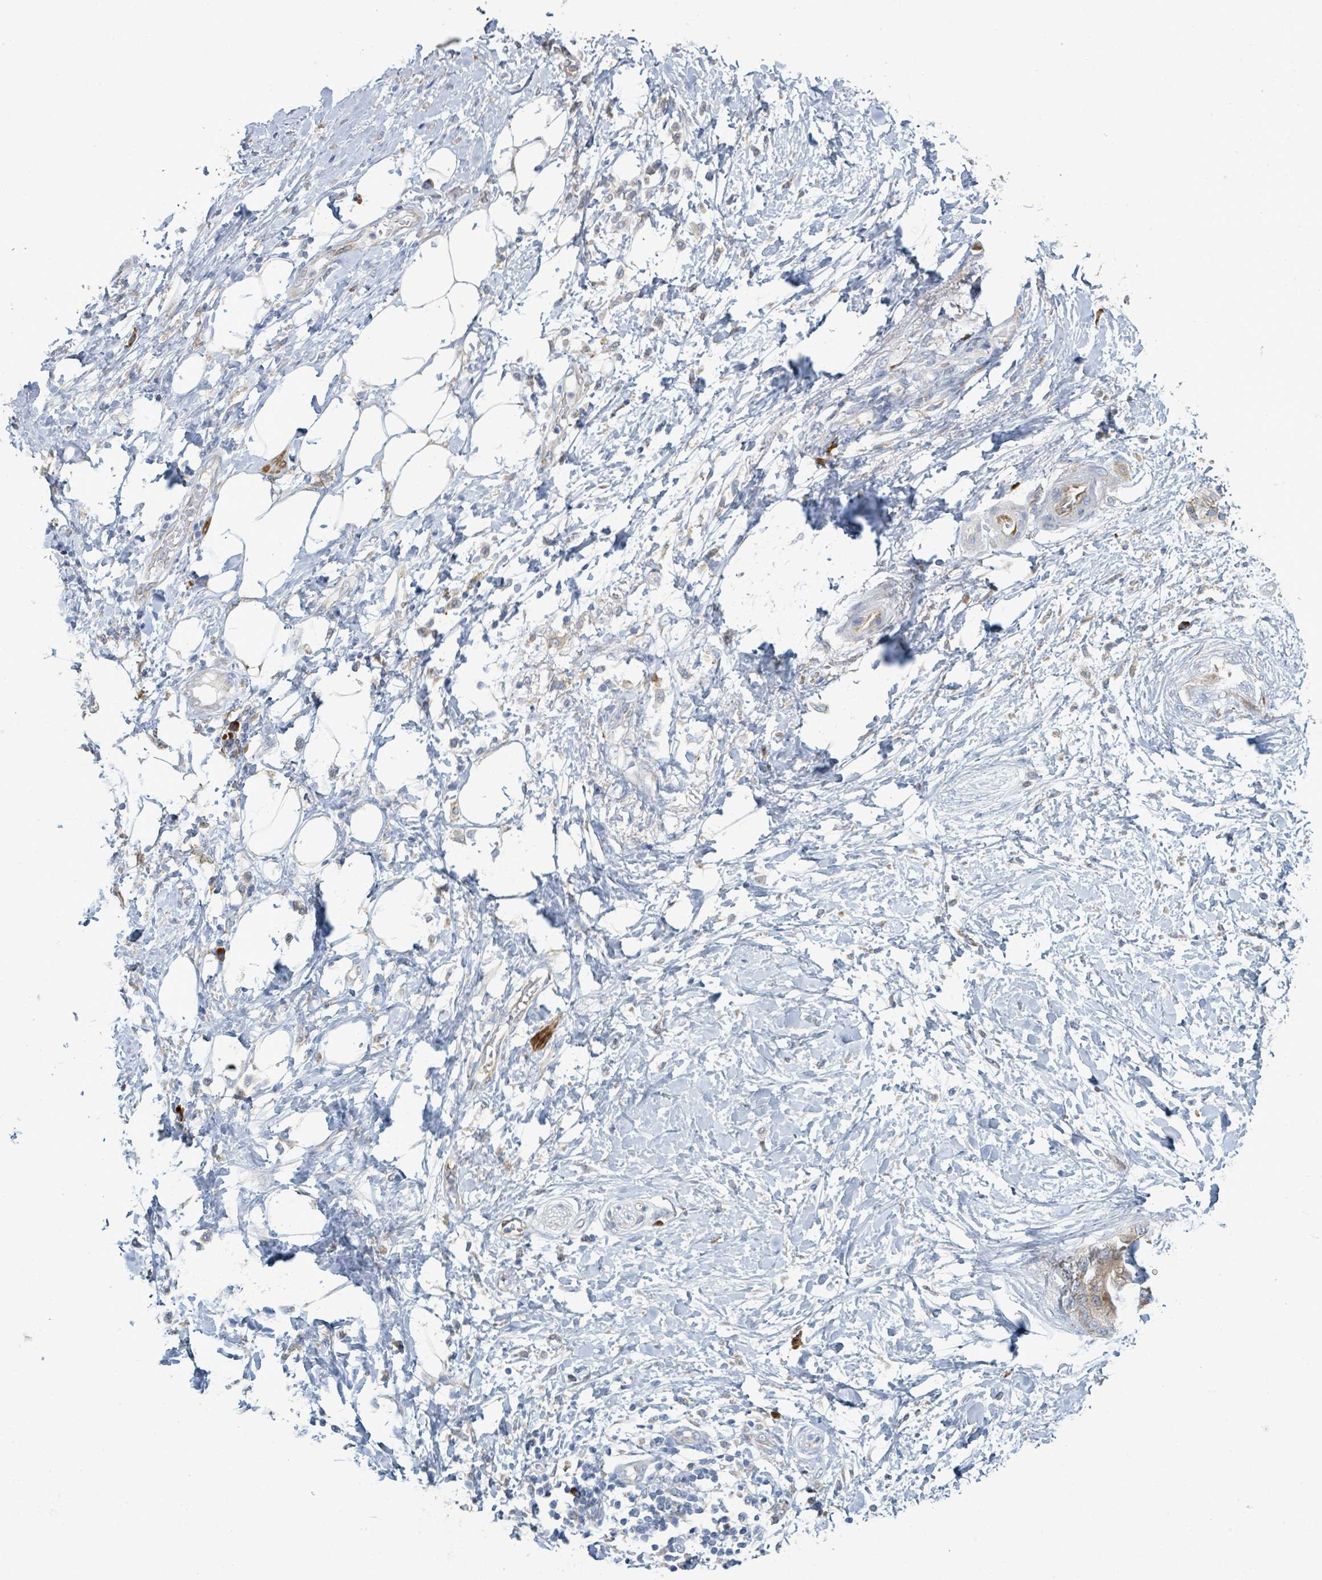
{"staining": {"intensity": "negative", "quantity": "none", "location": "none"}, "tissue": "adipose tissue", "cell_type": "Adipocytes", "image_type": "normal", "snomed": [{"axis": "morphology", "description": "Normal tissue, NOS"}, {"axis": "morphology", "description": "Adenocarcinoma, NOS"}, {"axis": "topography", "description": "Duodenum"}, {"axis": "topography", "description": "Peripheral nerve tissue"}], "caption": "Immunohistochemistry micrograph of normal adipose tissue: human adipose tissue stained with DAB (3,3'-diaminobenzidine) demonstrates no significant protein expression in adipocytes. (Immunohistochemistry, brightfield microscopy, high magnification).", "gene": "SIRPB1", "patient": {"sex": "female", "age": 60}}